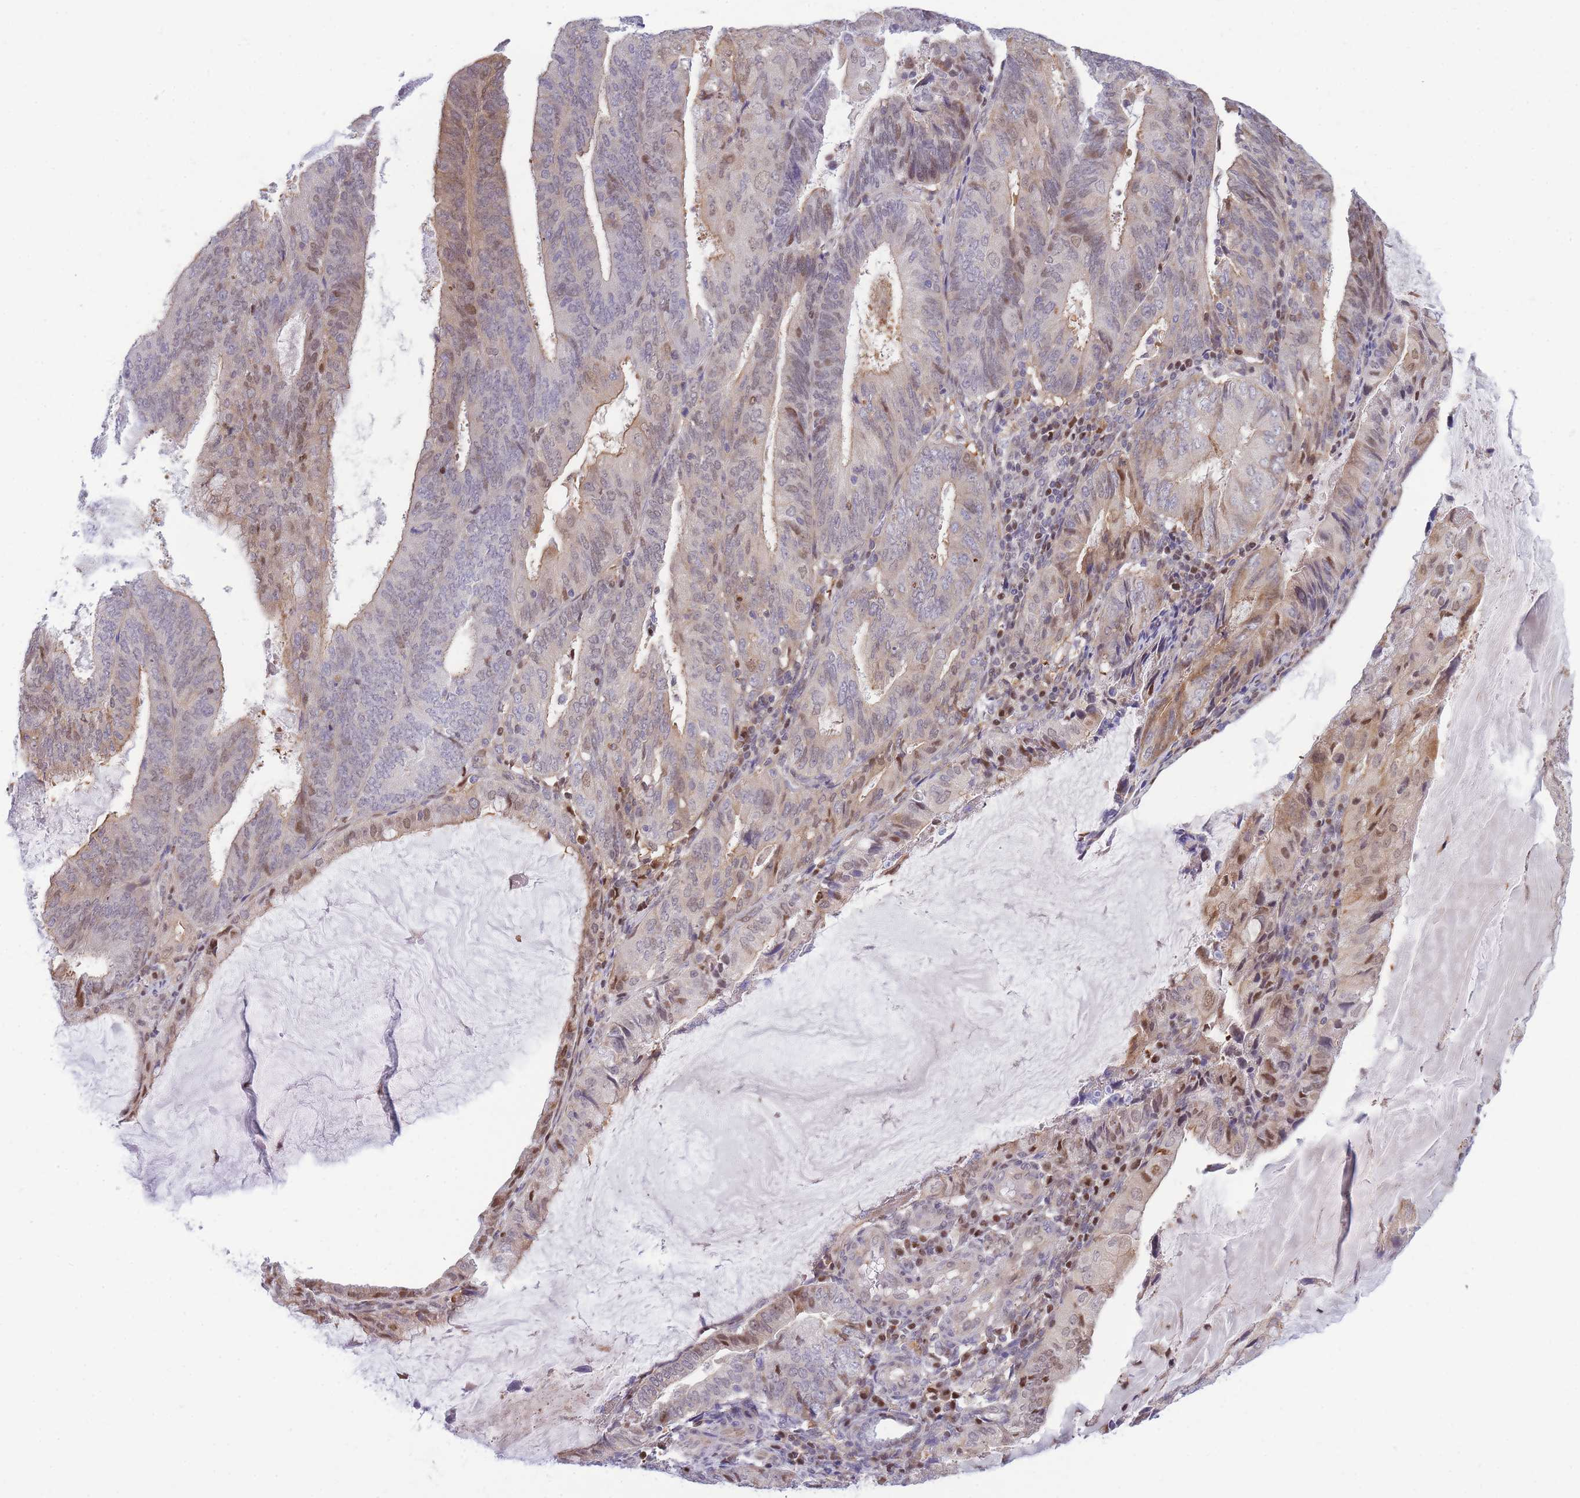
{"staining": {"intensity": "moderate", "quantity": "25%-75%", "location": "cytoplasmic/membranous,nuclear"}, "tissue": "endometrial cancer", "cell_type": "Tumor cells", "image_type": "cancer", "snomed": [{"axis": "morphology", "description": "Adenocarcinoma, NOS"}, {"axis": "topography", "description": "Endometrium"}], "caption": "Adenocarcinoma (endometrial) stained for a protein (brown) exhibits moderate cytoplasmic/membranous and nuclear positive staining in approximately 25%-75% of tumor cells.", "gene": "CRACD", "patient": {"sex": "female", "age": 81}}